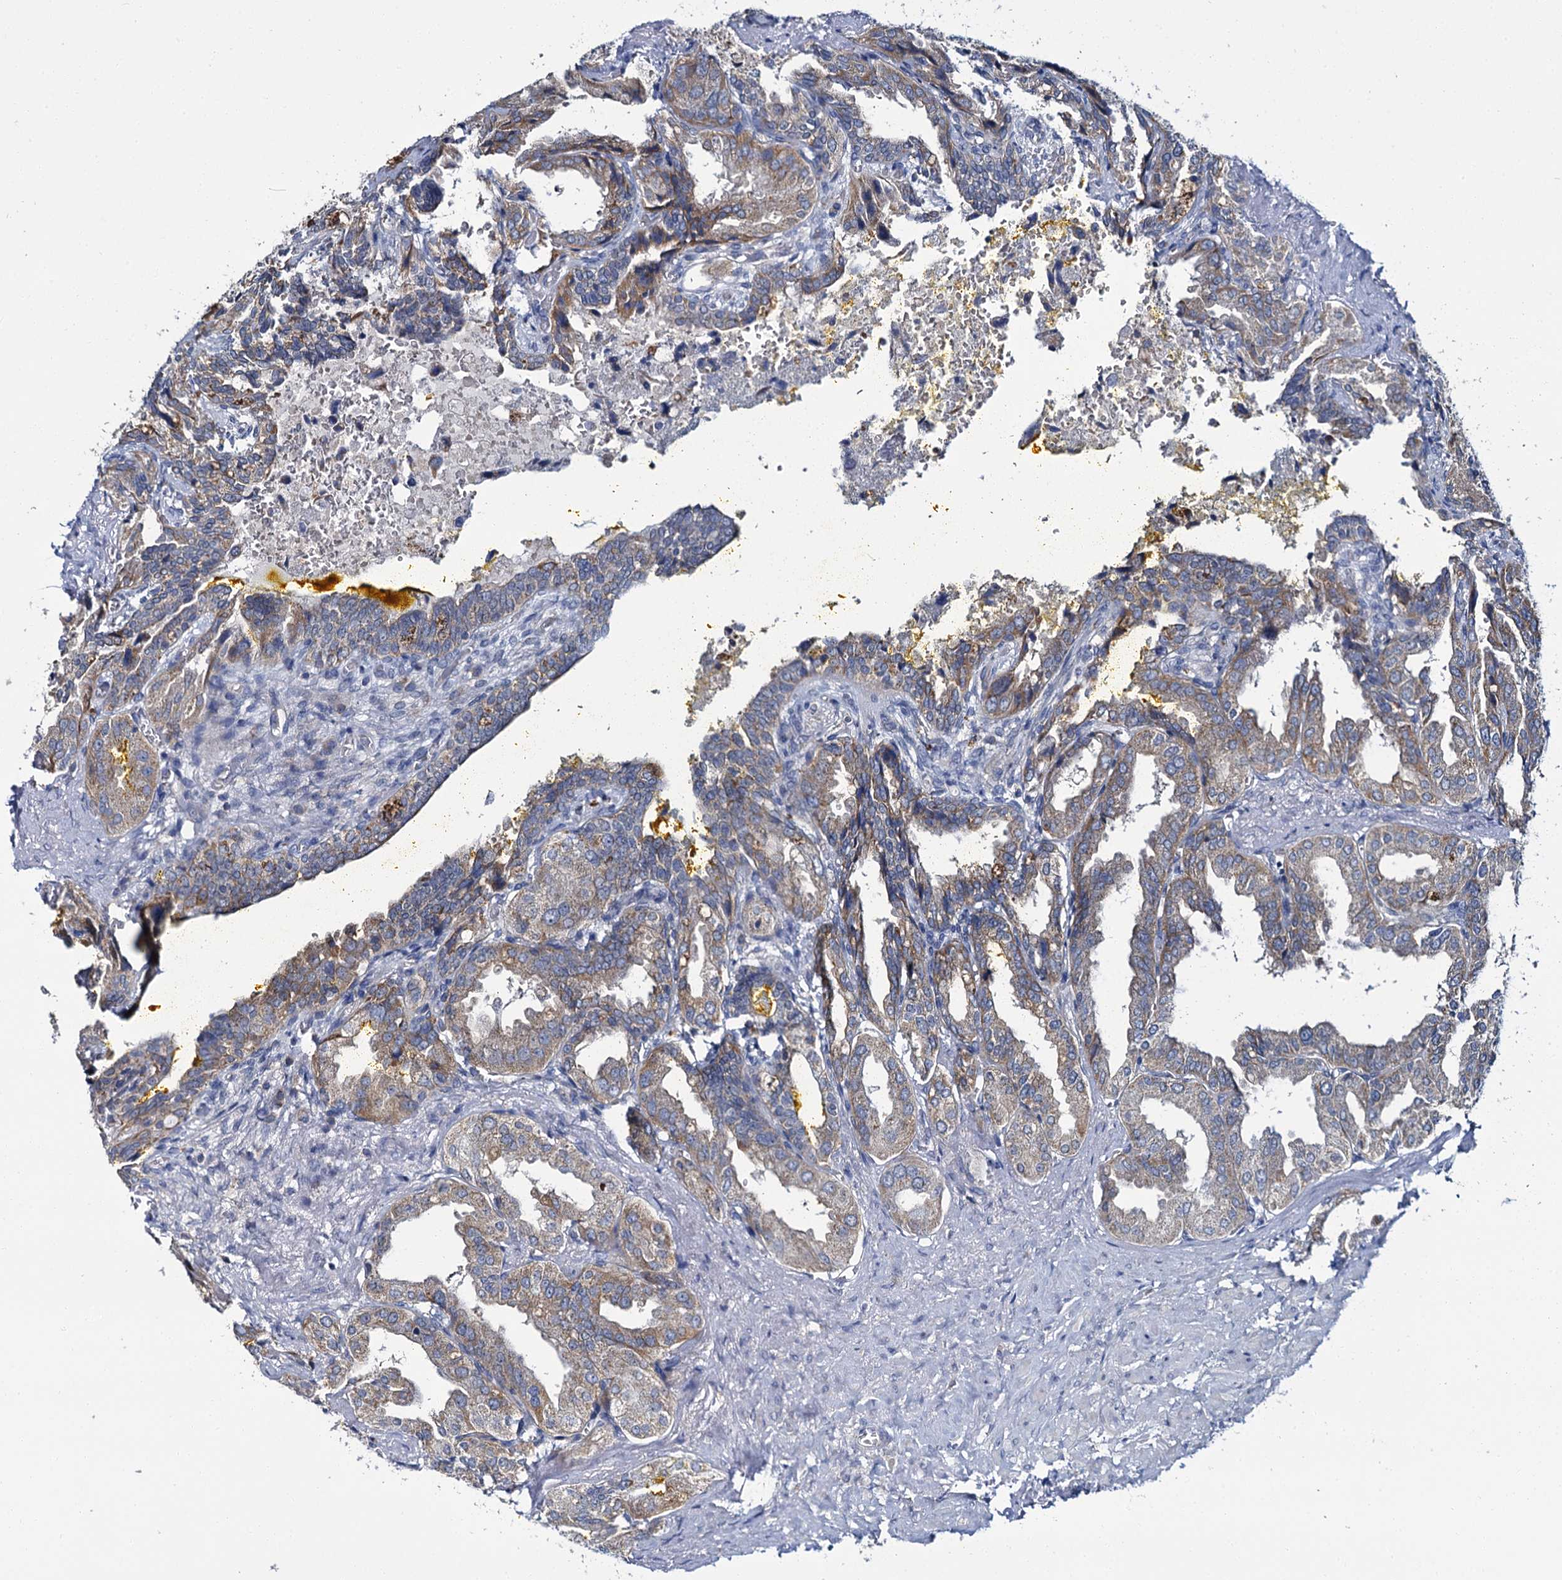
{"staining": {"intensity": "moderate", "quantity": "25%-75%", "location": "cytoplasmic/membranous"}, "tissue": "seminal vesicle", "cell_type": "Glandular cells", "image_type": "normal", "snomed": [{"axis": "morphology", "description": "Normal tissue, NOS"}, {"axis": "topography", "description": "Seminal veicle"}], "caption": "Protein staining by immunohistochemistry demonstrates moderate cytoplasmic/membranous expression in about 25%-75% of glandular cells in normal seminal vesicle.", "gene": "CEP295", "patient": {"sex": "male", "age": 63}}